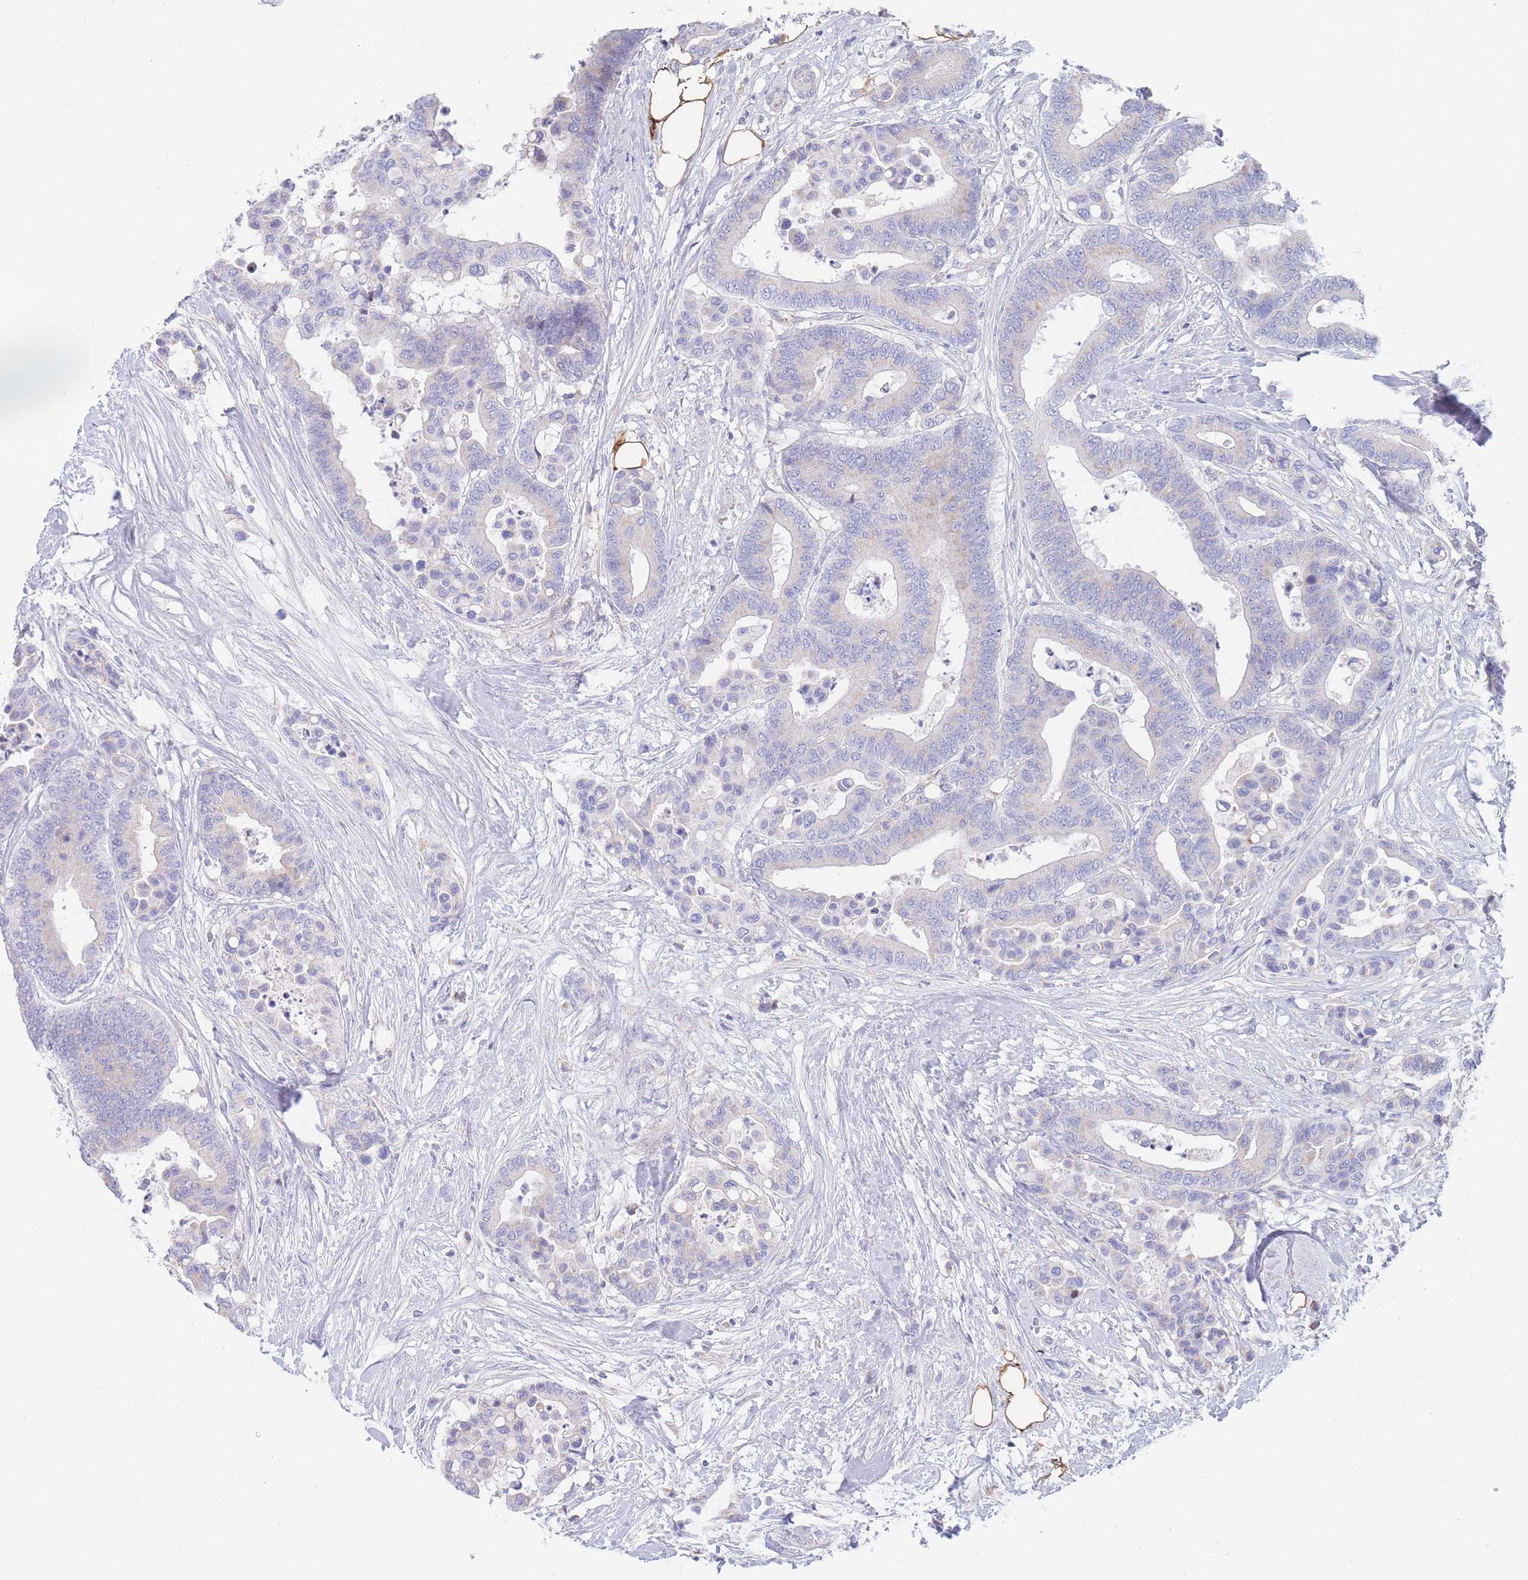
{"staining": {"intensity": "negative", "quantity": "none", "location": "none"}, "tissue": "colorectal cancer", "cell_type": "Tumor cells", "image_type": "cancer", "snomed": [{"axis": "morphology", "description": "Adenocarcinoma, NOS"}, {"axis": "topography", "description": "Colon"}], "caption": "Tumor cells are negative for brown protein staining in colorectal cancer (adenocarcinoma).", "gene": "GPAM", "patient": {"sex": "male", "age": 82}}